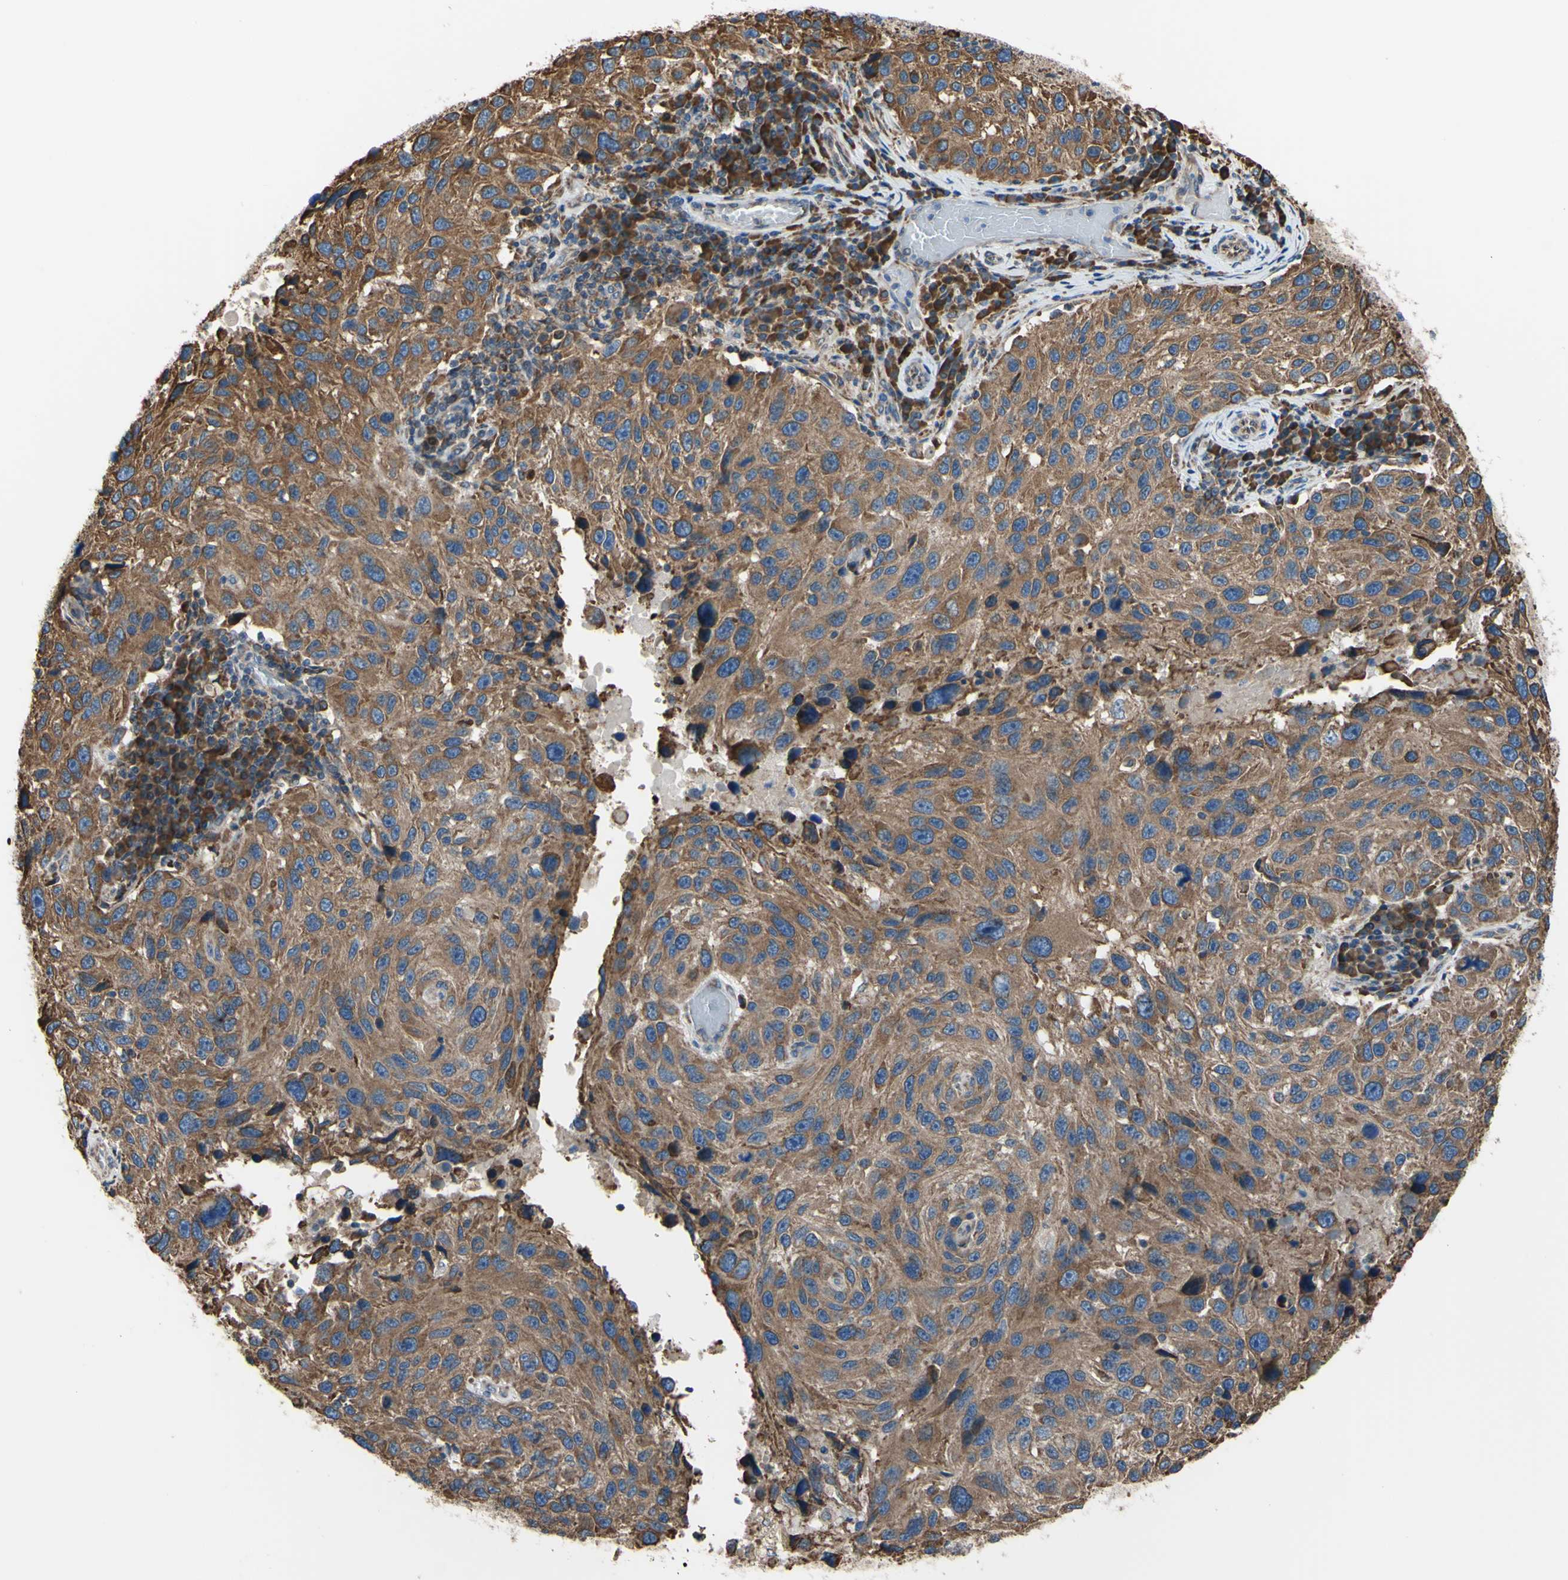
{"staining": {"intensity": "moderate", "quantity": ">75%", "location": "cytoplasmic/membranous"}, "tissue": "melanoma", "cell_type": "Tumor cells", "image_type": "cancer", "snomed": [{"axis": "morphology", "description": "Malignant melanoma, NOS"}, {"axis": "topography", "description": "Skin"}], "caption": "Moderate cytoplasmic/membranous protein positivity is seen in about >75% of tumor cells in melanoma.", "gene": "BMF", "patient": {"sex": "male", "age": 53}}